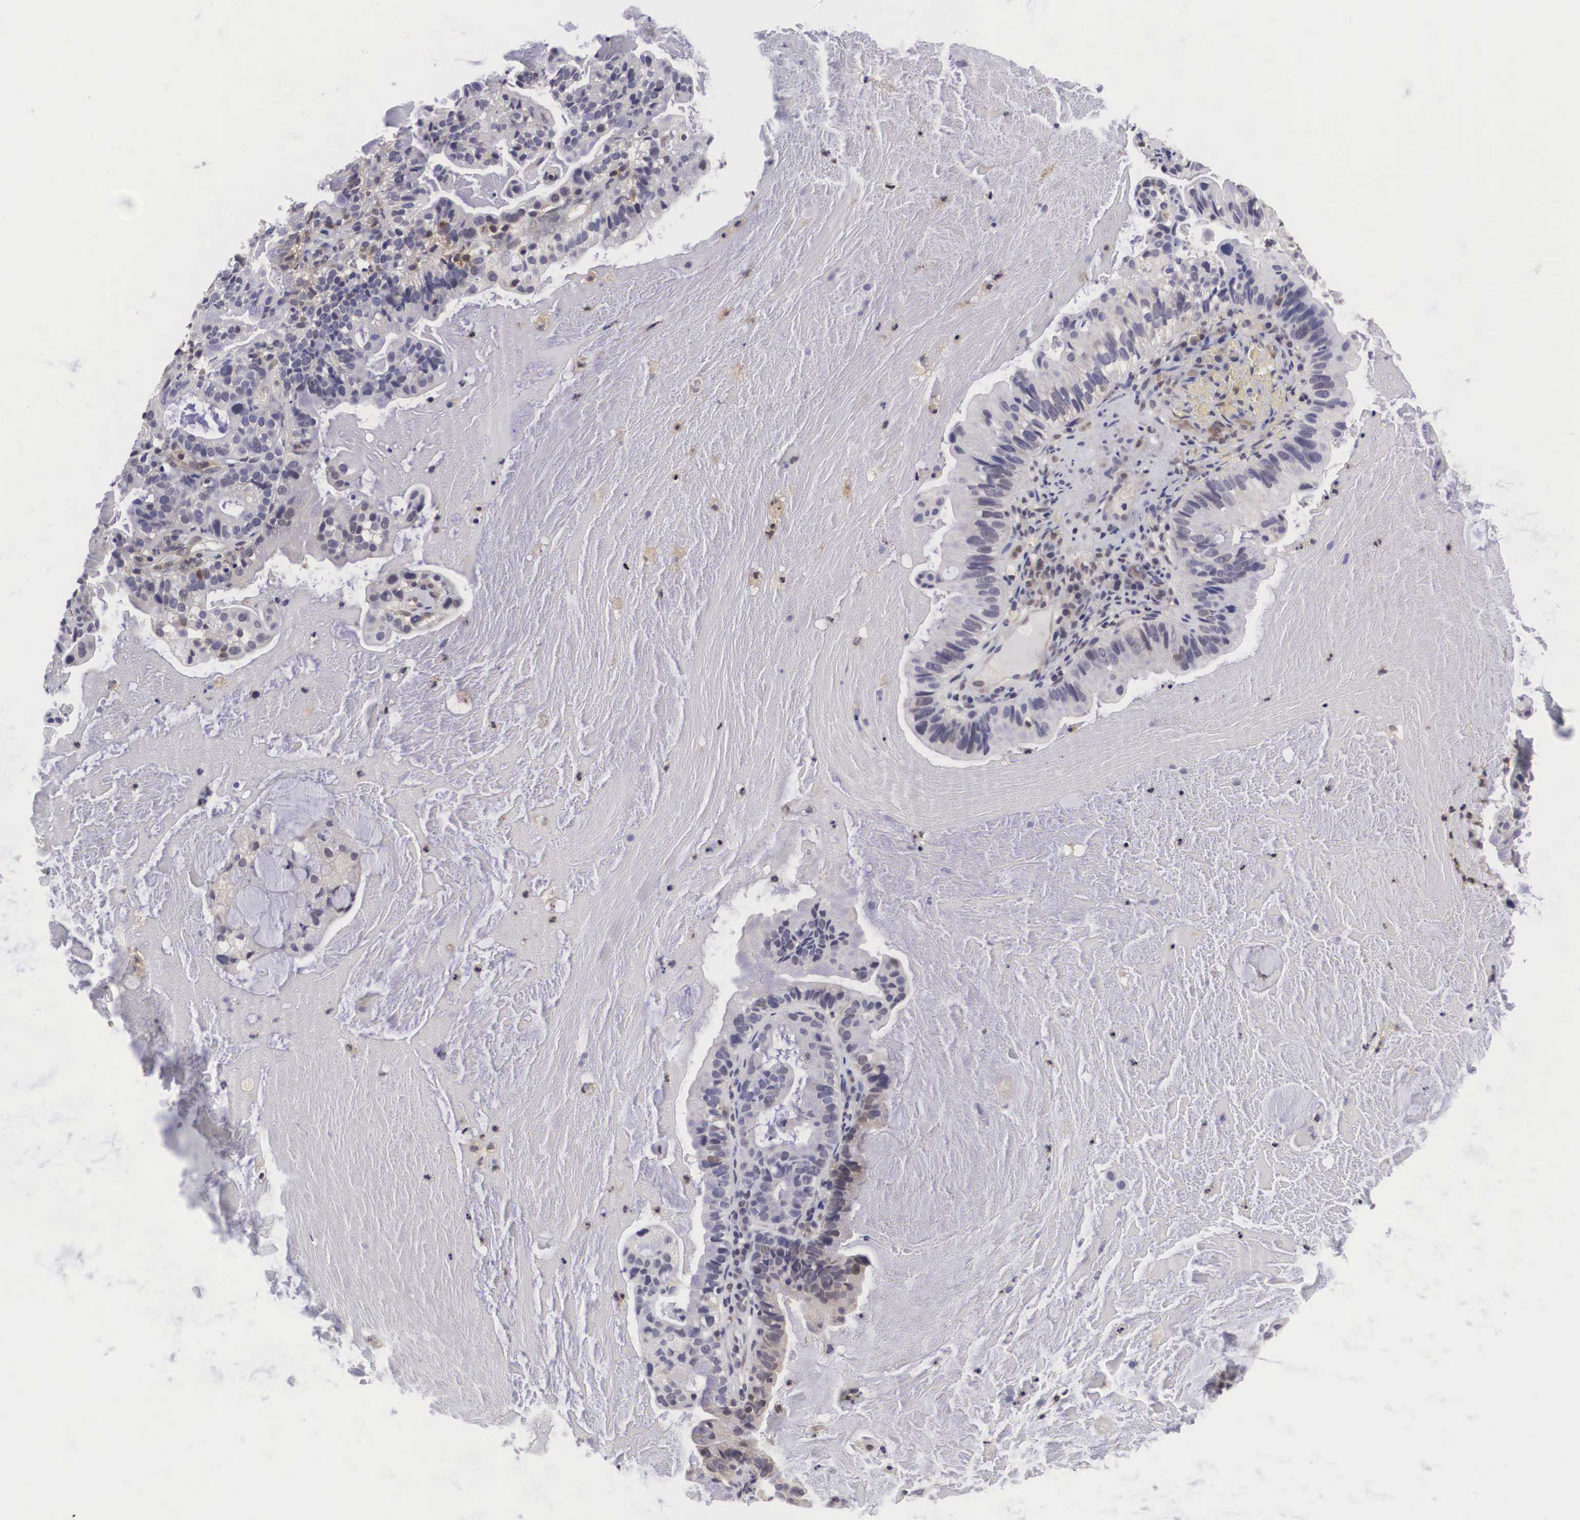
{"staining": {"intensity": "moderate", "quantity": "<25%", "location": "nuclear"}, "tissue": "cervical cancer", "cell_type": "Tumor cells", "image_type": "cancer", "snomed": [{"axis": "morphology", "description": "Adenocarcinoma, NOS"}, {"axis": "topography", "description": "Cervix"}], "caption": "Immunohistochemical staining of human cervical adenocarcinoma exhibits low levels of moderate nuclear protein expression in about <25% of tumor cells.", "gene": "ADSL", "patient": {"sex": "female", "age": 41}}